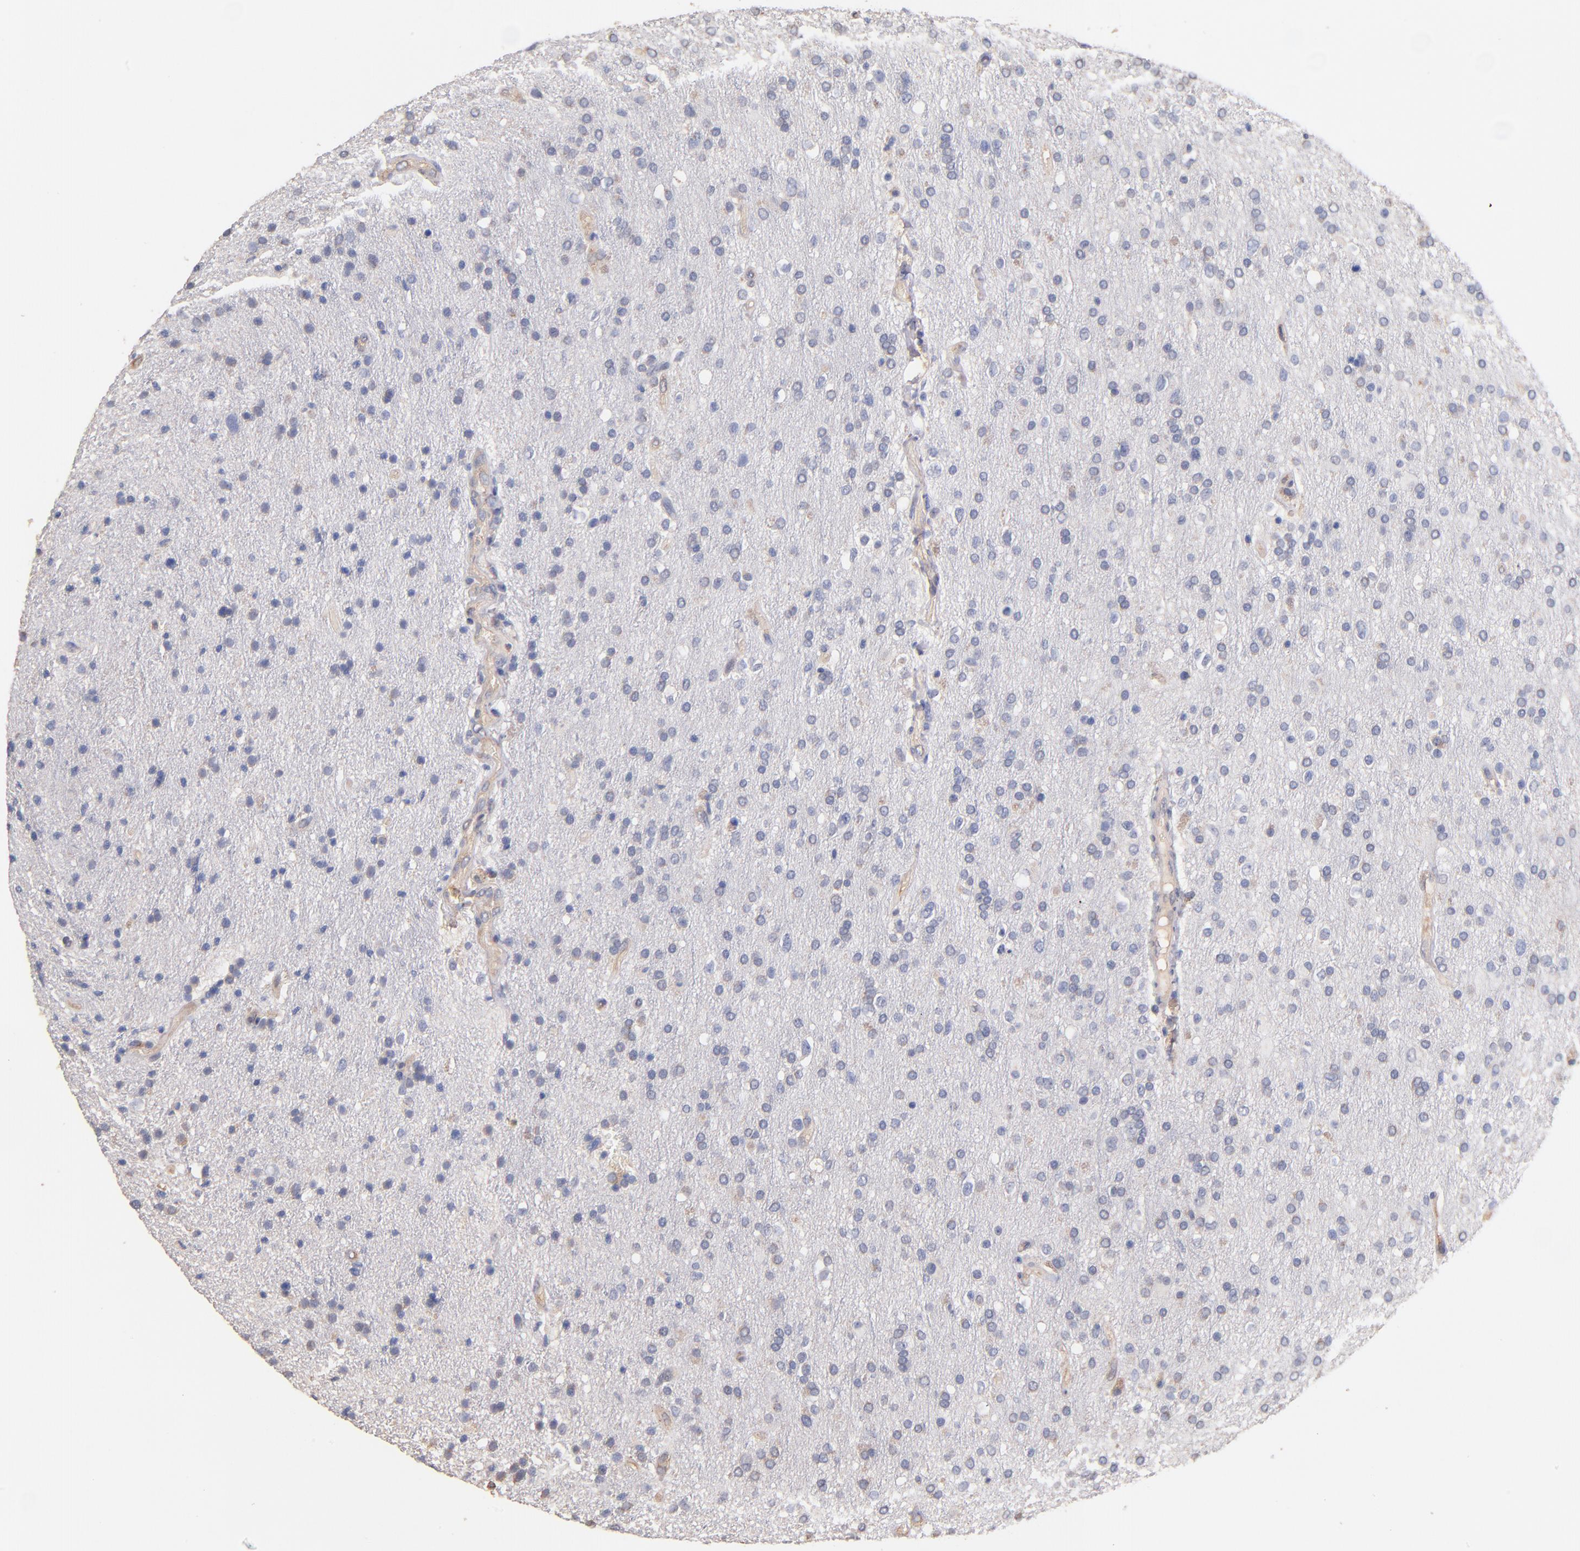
{"staining": {"intensity": "weak", "quantity": "<25%", "location": "cytoplasmic/membranous"}, "tissue": "glioma", "cell_type": "Tumor cells", "image_type": "cancer", "snomed": [{"axis": "morphology", "description": "Glioma, malignant, High grade"}, {"axis": "topography", "description": "Brain"}], "caption": "Image shows no significant protein staining in tumor cells of glioma.", "gene": "RO60", "patient": {"sex": "male", "age": 33}}